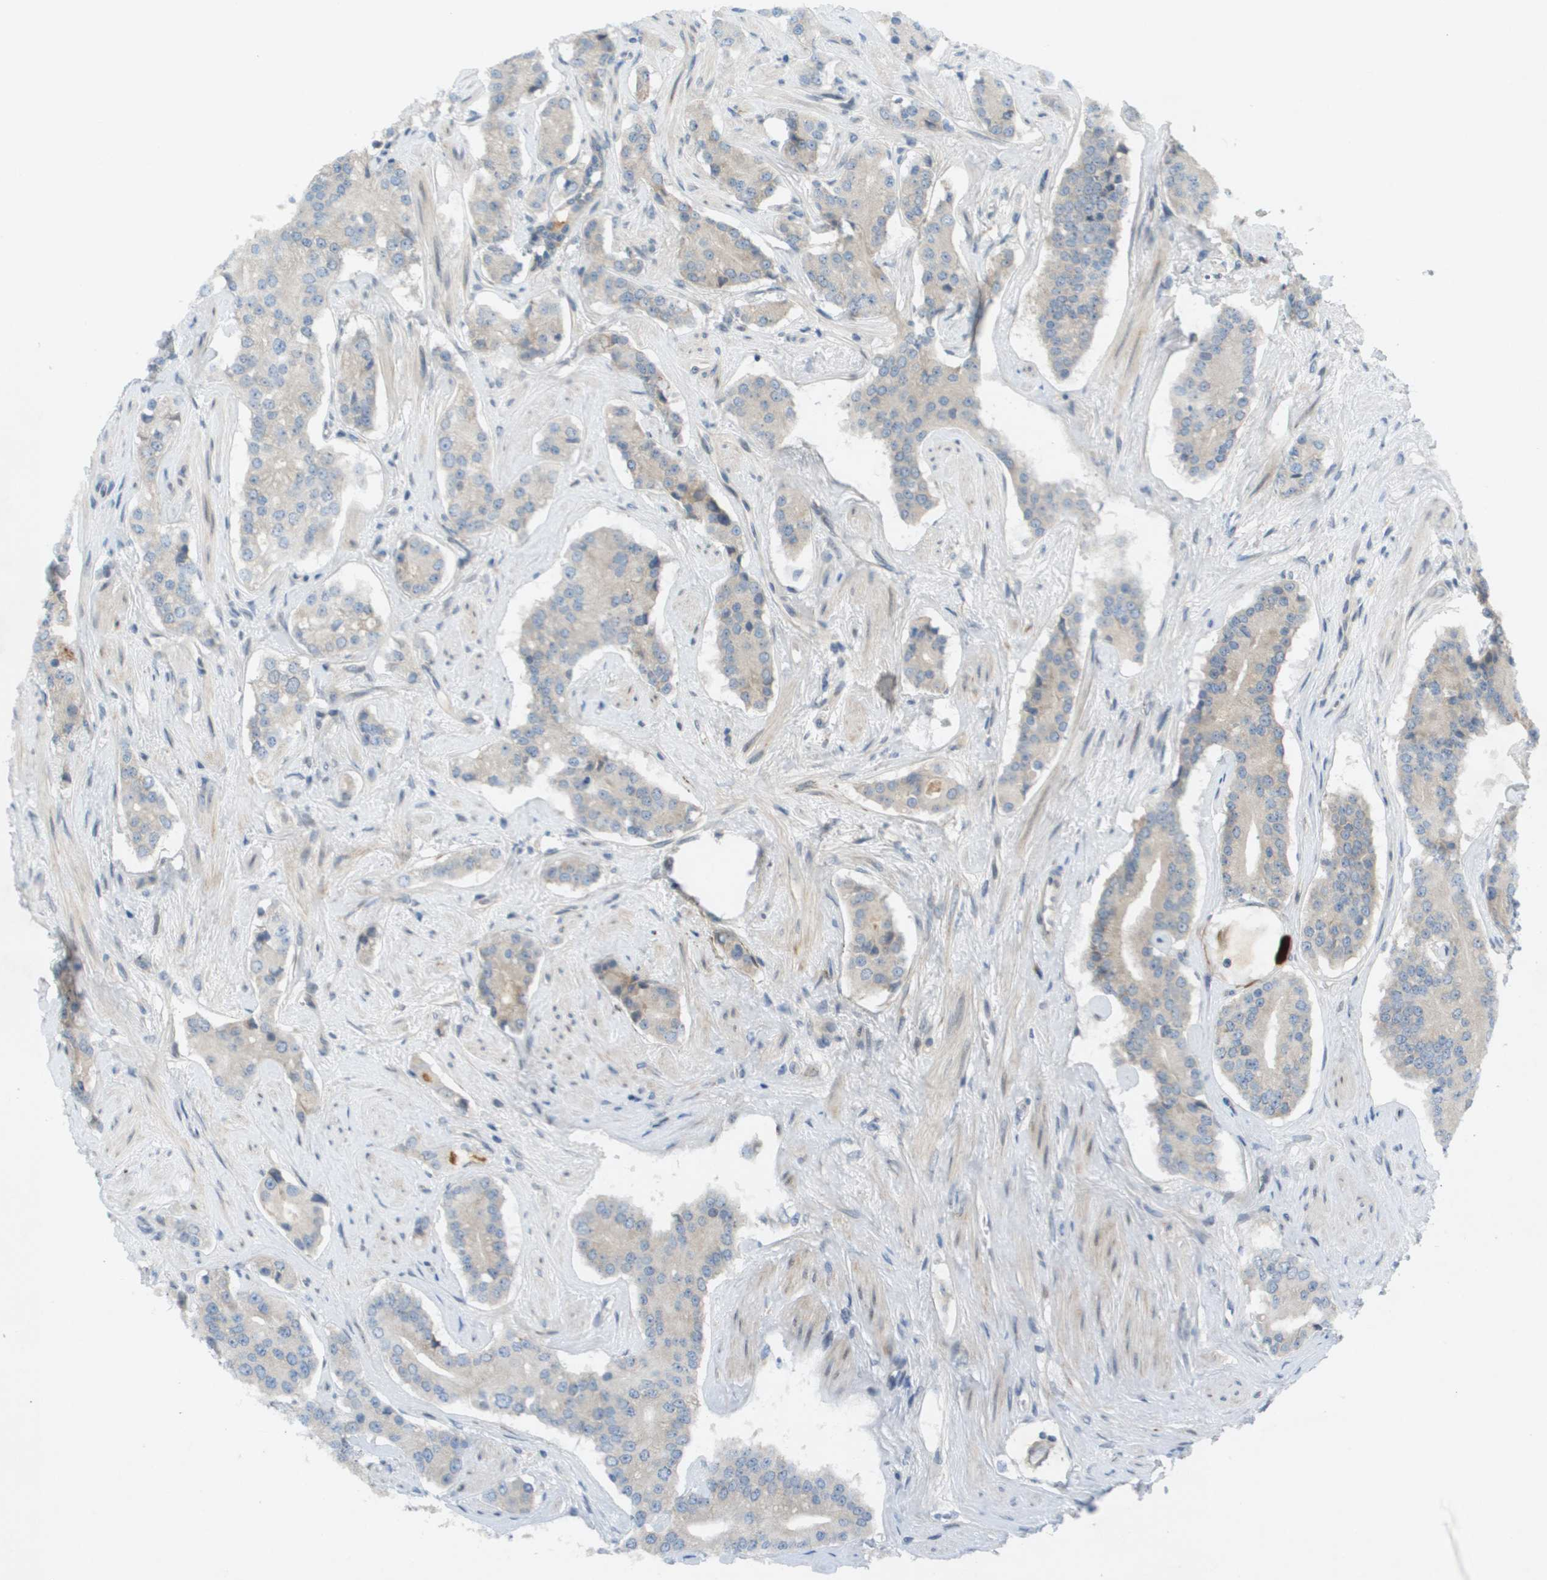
{"staining": {"intensity": "weak", "quantity": ">75%", "location": "cytoplasmic/membranous"}, "tissue": "prostate cancer", "cell_type": "Tumor cells", "image_type": "cancer", "snomed": [{"axis": "morphology", "description": "Adenocarcinoma, High grade"}, {"axis": "topography", "description": "Prostate"}], "caption": "Human prostate cancer (adenocarcinoma (high-grade)) stained for a protein (brown) demonstrates weak cytoplasmic/membranous positive staining in about >75% of tumor cells.", "gene": "CACNB4", "patient": {"sex": "male", "age": 71}}